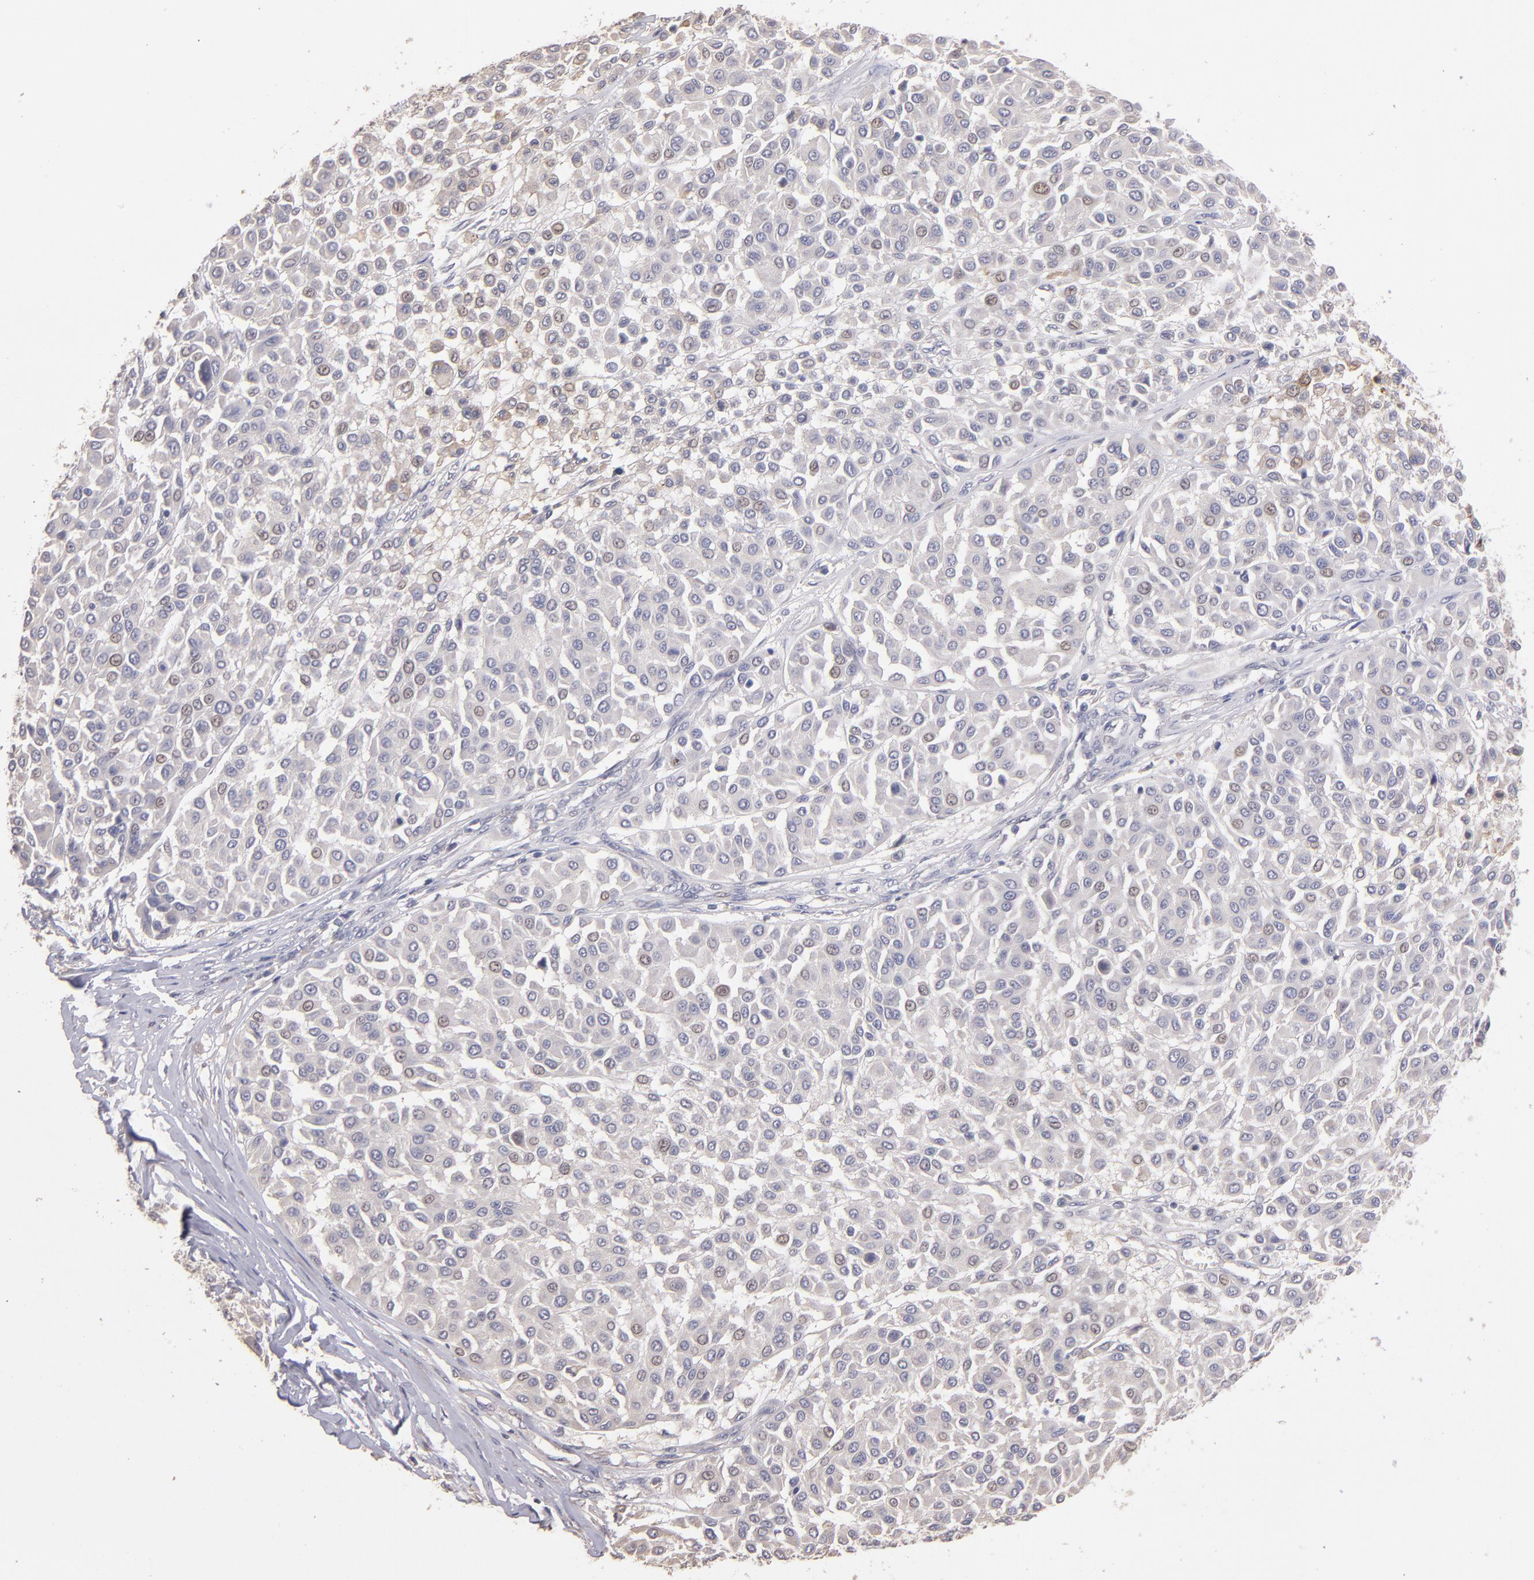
{"staining": {"intensity": "negative", "quantity": "none", "location": "none"}, "tissue": "melanoma", "cell_type": "Tumor cells", "image_type": "cancer", "snomed": [{"axis": "morphology", "description": "Malignant melanoma, Metastatic site"}, {"axis": "topography", "description": "Soft tissue"}], "caption": "This is an immunohistochemistry (IHC) micrograph of malignant melanoma (metastatic site). There is no expression in tumor cells.", "gene": "GNAZ", "patient": {"sex": "male", "age": 41}}